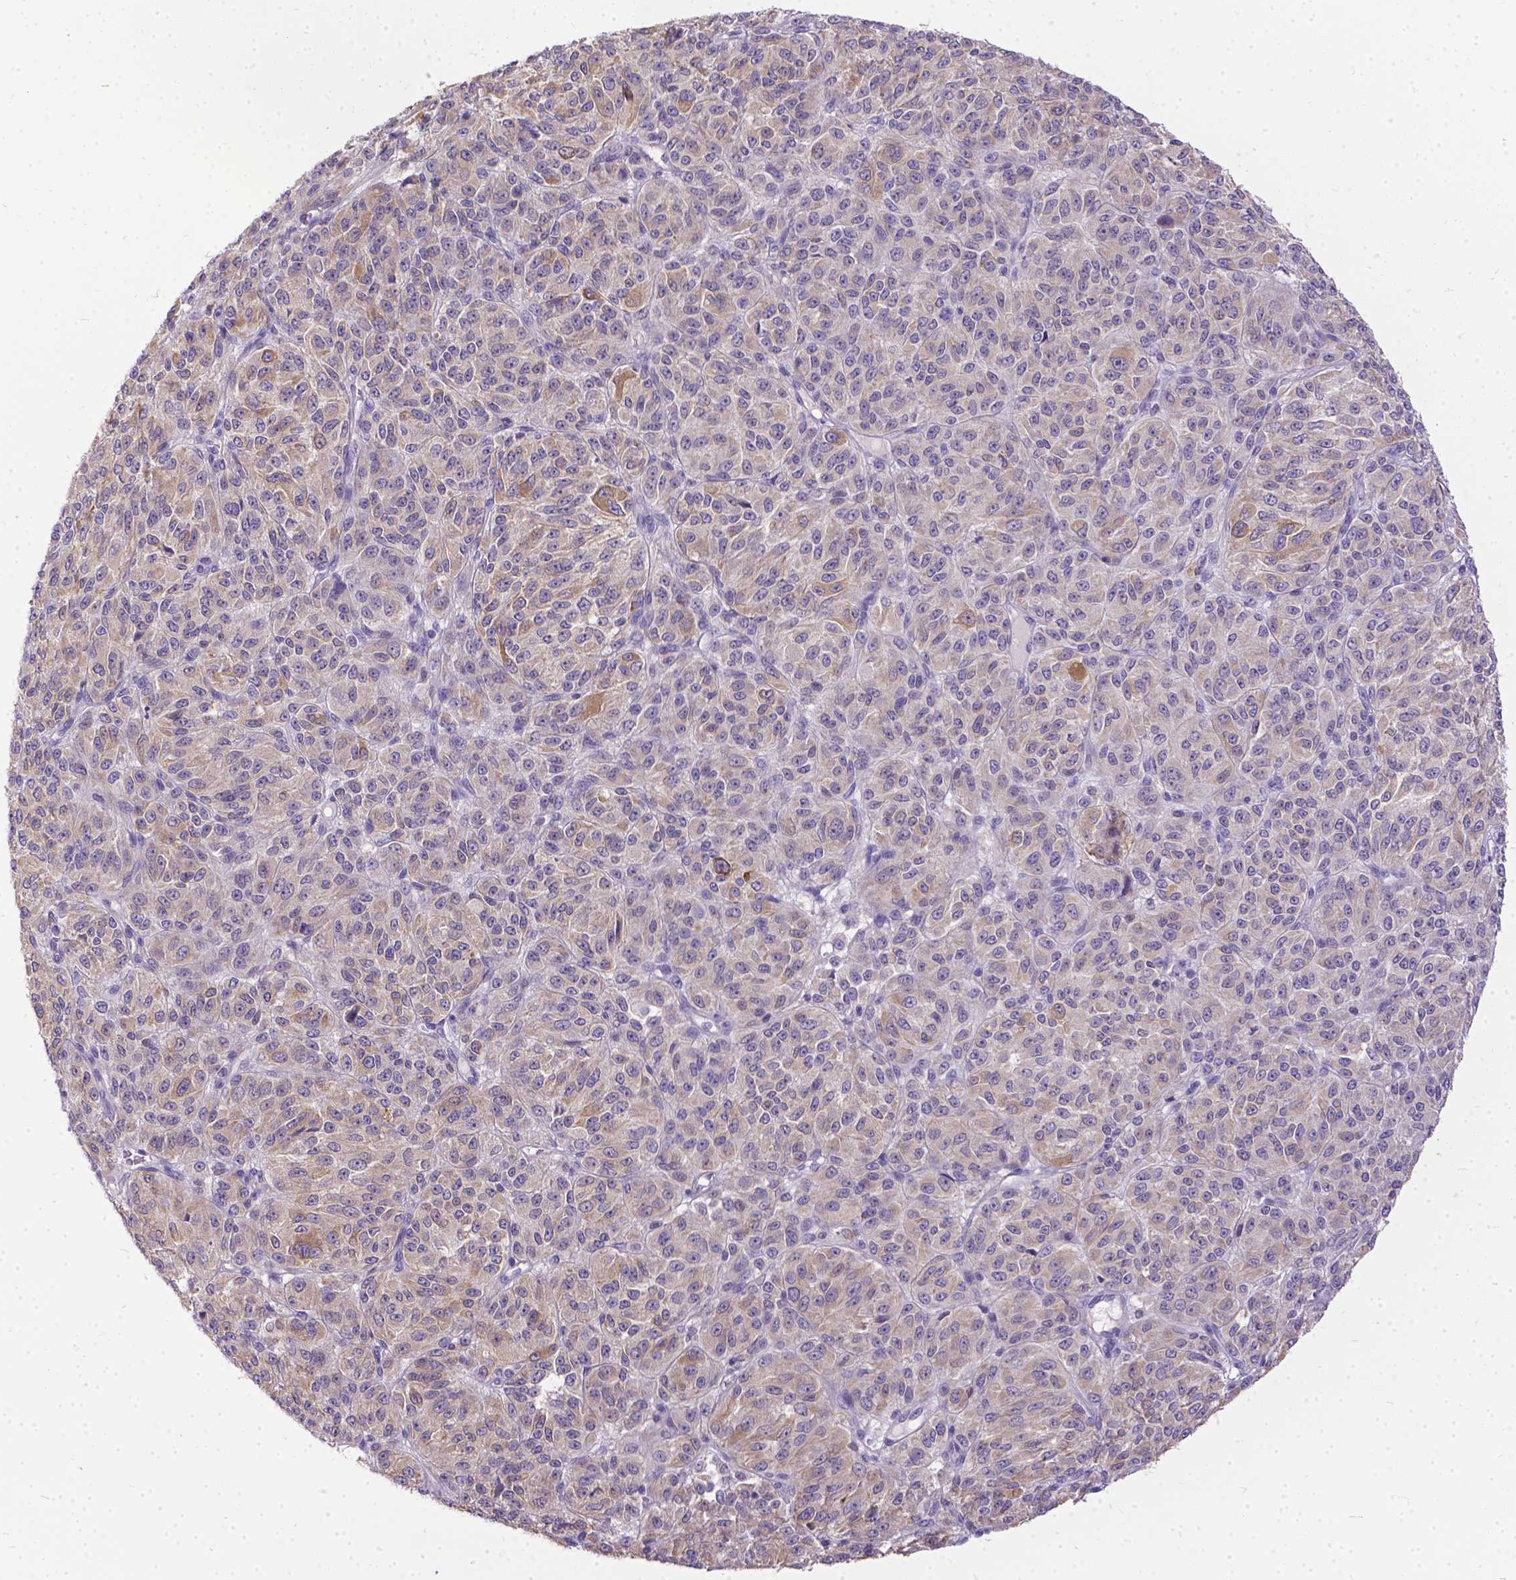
{"staining": {"intensity": "weak", "quantity": "<25%", "location": "cytoplasmic/membranous"}, "tissue": "melanoma", "cell_type": "Tumor cells", "image_type": "cancer", "snomed": [{"axis": "morphology", "description": "Malignant melanoma, Metastatic site"}, {"axis": "topography", "description": "Brain"}], "caption": "Histopathology image shows no significant protein expression in tumor cells of malignant melanoma (metastatic site).", "gene": "TTLL6", "patient": {"sex": "female", "age": 56}}